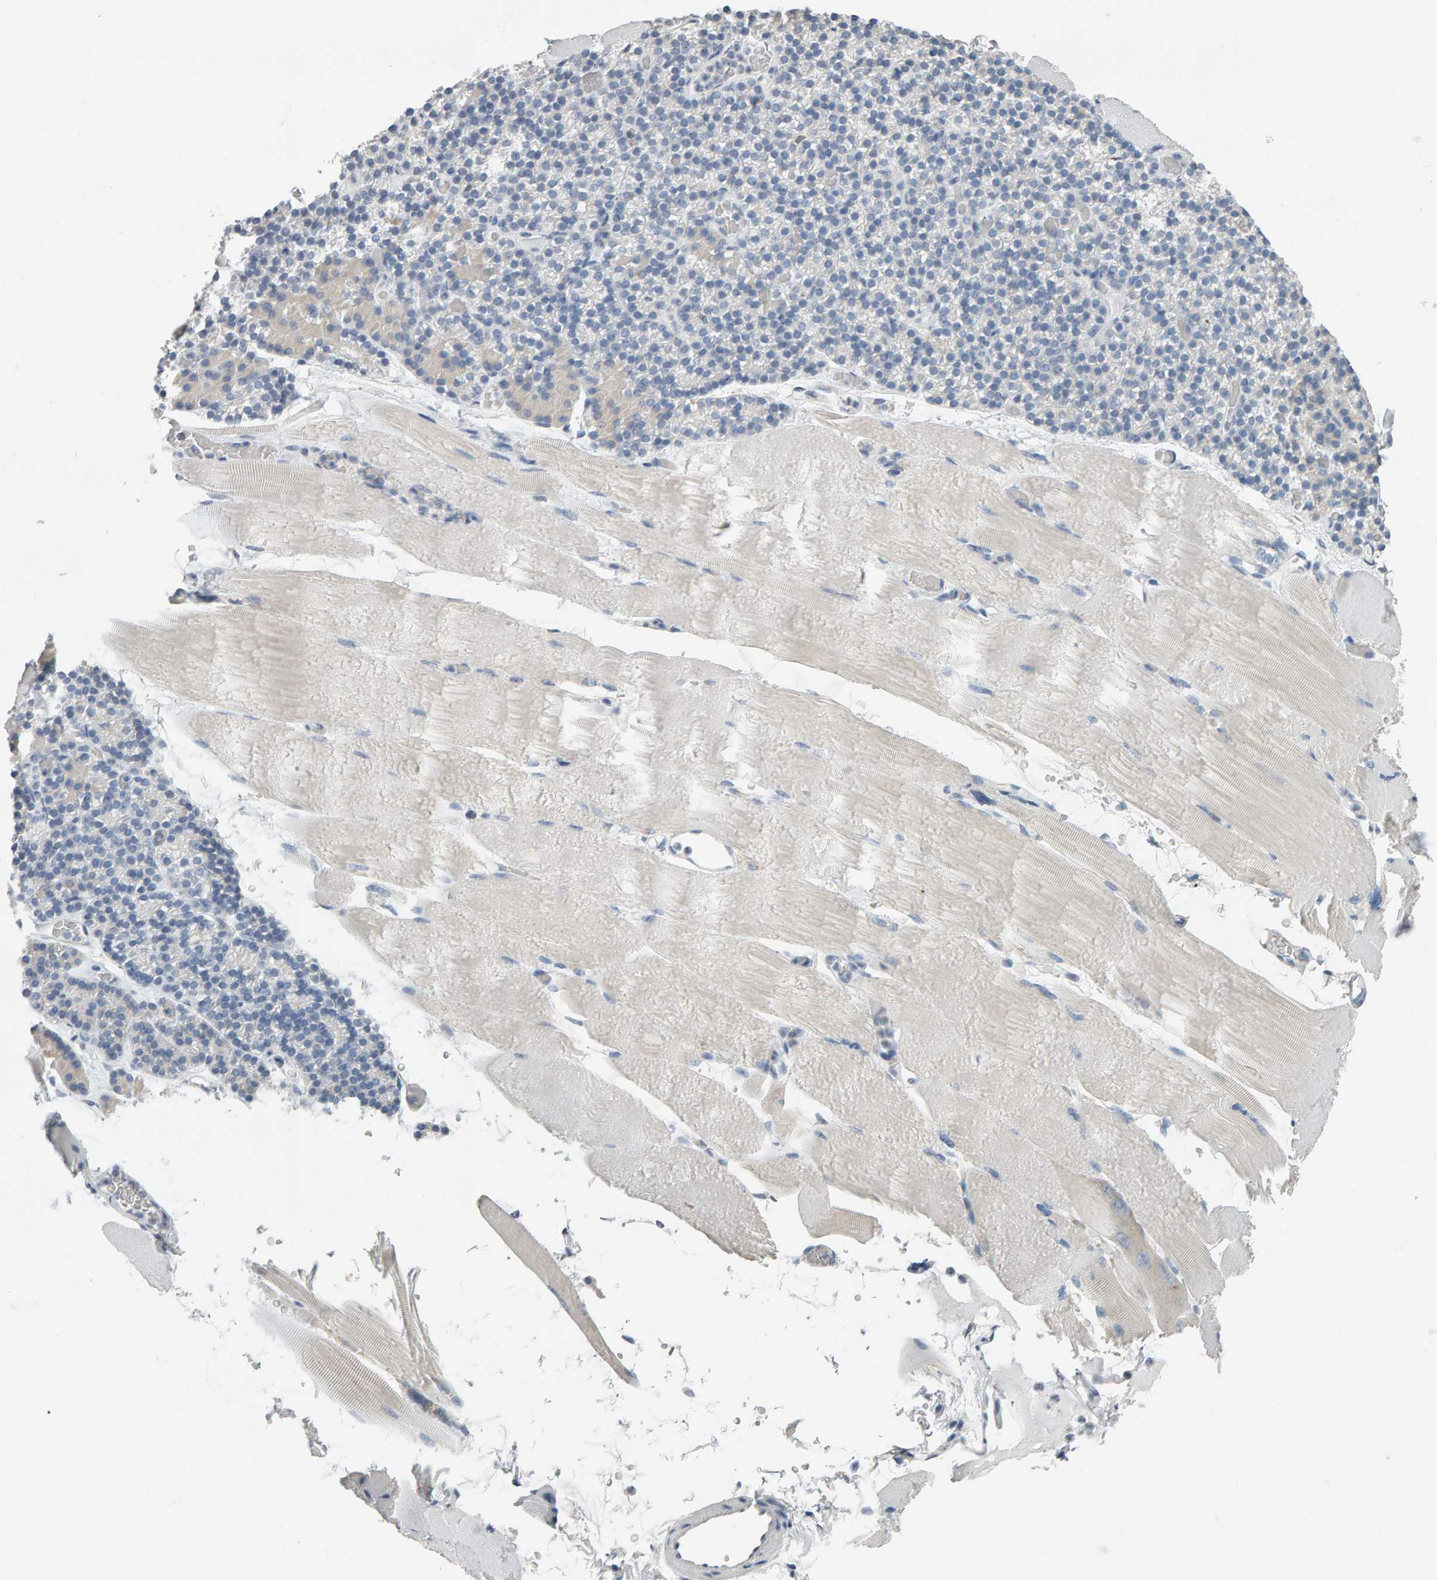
{"staining": {"intensity": "negative", "quantity": "none", "location": "none"}, "tissue": "skeletal muscle", "cell_type": "Myocytes", "image_type": "normal", "snomed": [{"axis": "morphology", "description": "Normal tissue, NOS"}, {"axis": "topography", "description": "Skeletal muscle"}, {"axis": "topography", "description": "Parathyroid gland"}], "caption": "Immunohistochemistry histopathology image of benign skeletal muscle stained for a protein (brown), which shows no positivity in myocytes.", "gene": "ADHFE1", "patient": {"sex": "female", "age": 37}}